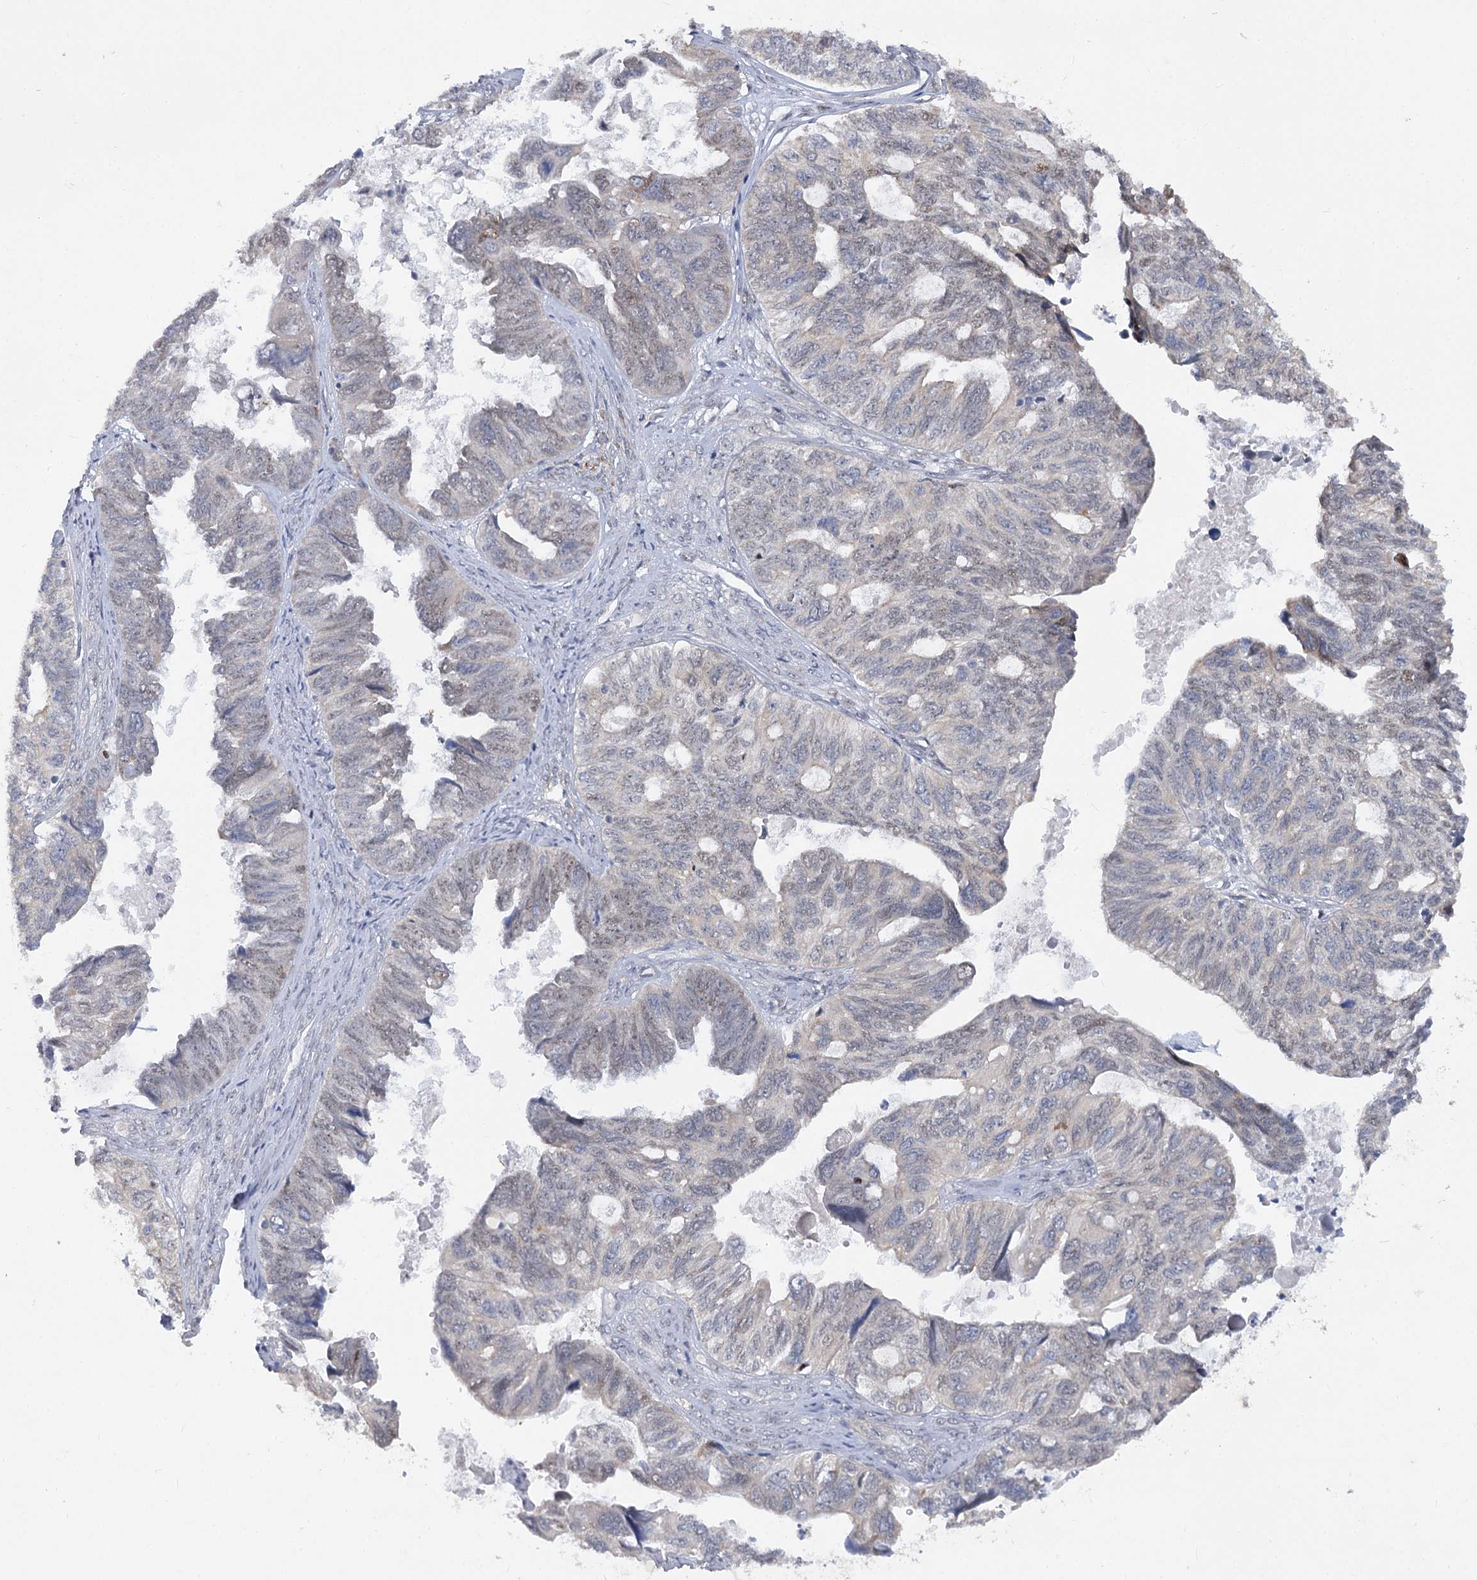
{"staining": {"intensity": "moderate", "quantity": "25%-75%", "location": "nuclear"}, "tissue": "ovarian cancer", "cell_type": "Tumor cells", "image_type": "cancer", "snomed": [{"axis": "morphology", "description": "Cystadenocarcinoma, serous, NOS"}, {"axis": "topography", "description": "Ovary"}], "caption": "Human ovarian cancer stained with a protein marker exhibits moderate staining in tumor cells.", "gene": "ARSI", "patient": {"sex": "female", "age": 79}}